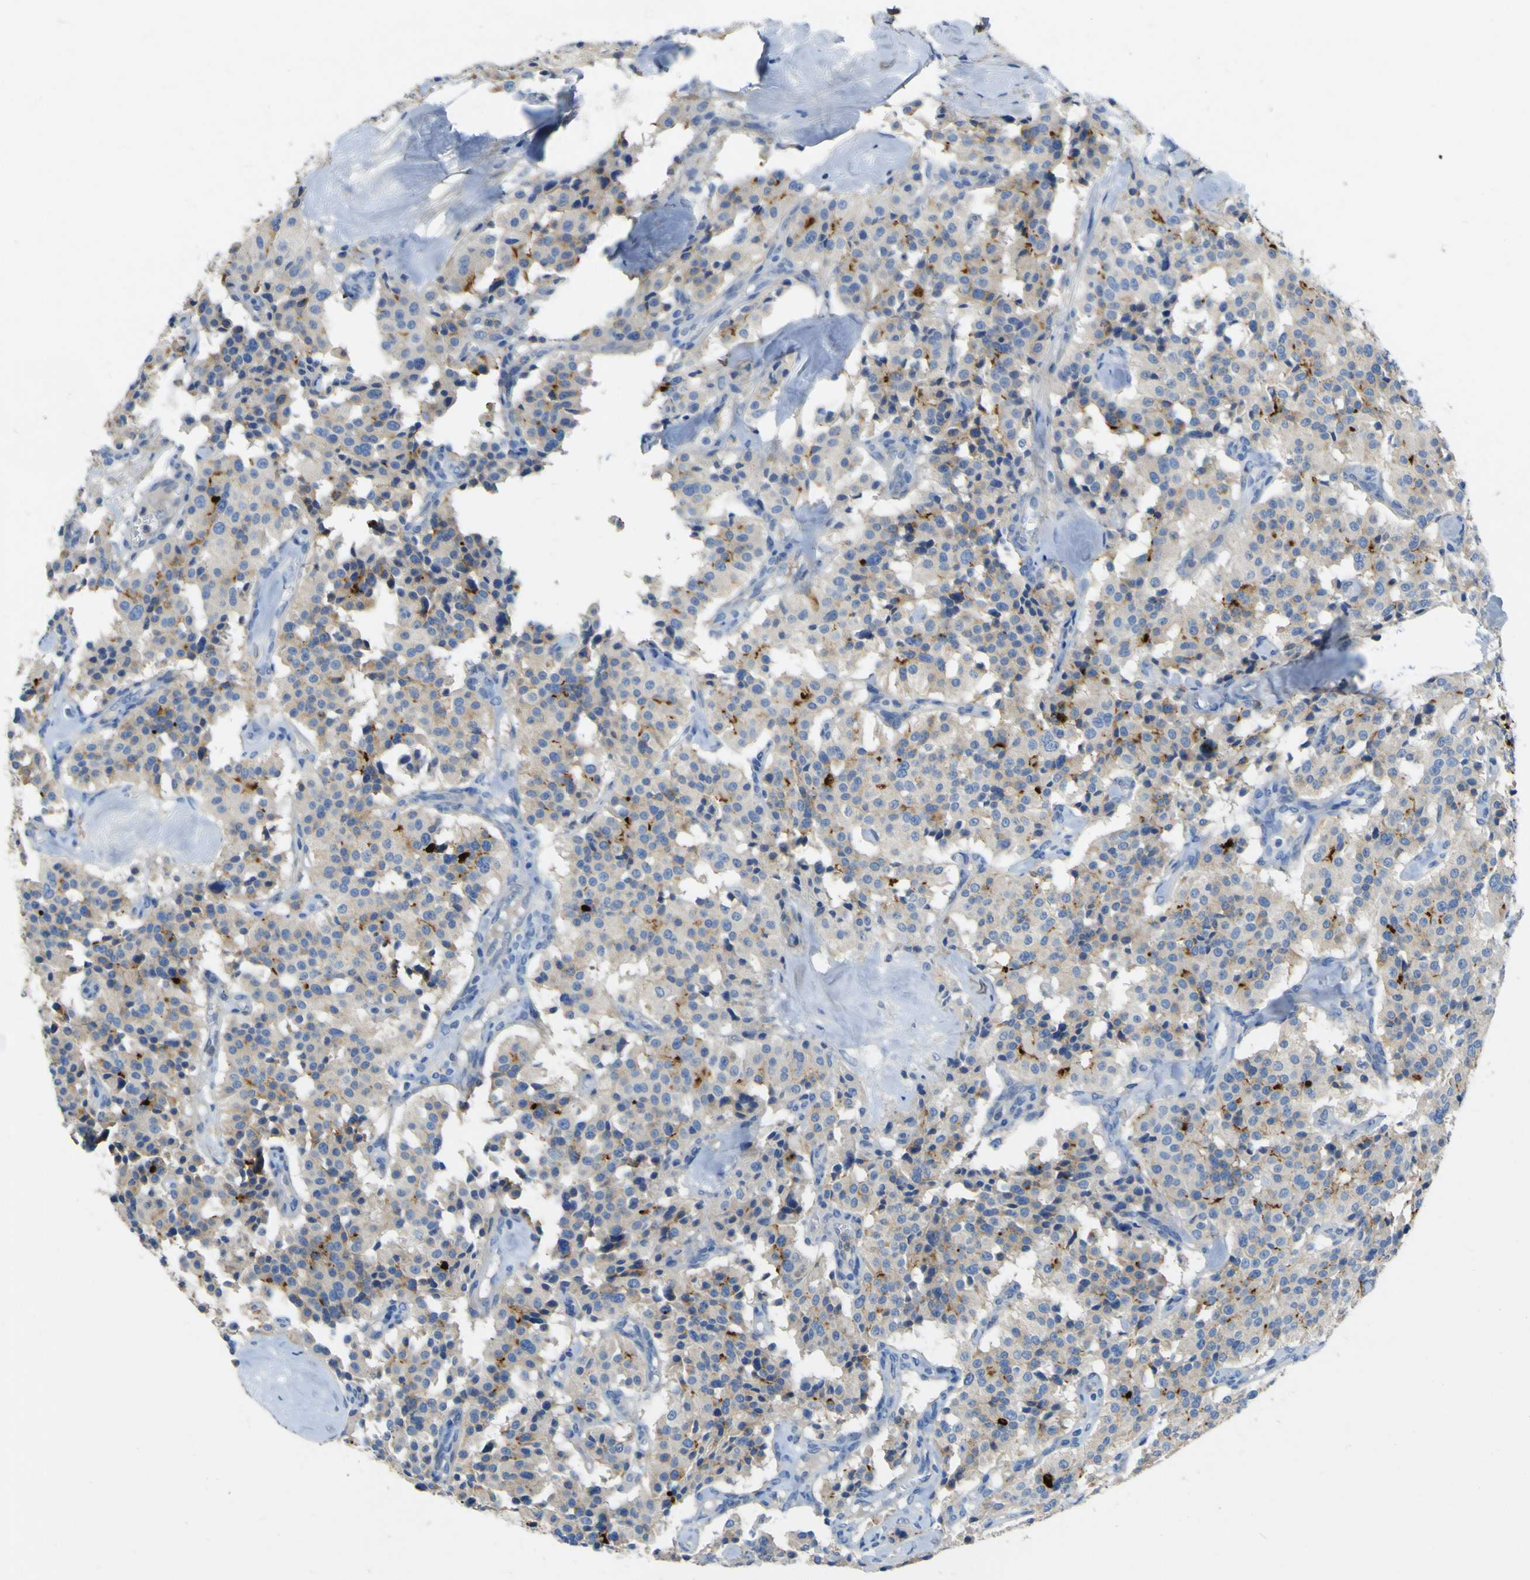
{"staining": {"intensity": "moderate", "quantity": "25%-75%", "location": "cytoplasmic/membranous"}, "tissue": "carcinoid", "cell_type": "Tumor cells", "image_type": "cancer", "snomed": [{"axis": "morphology", "description": "Carcinoid, malignant, NOS"}, {"axis": "topography", "description": "Lung"}], "caption": "An IHC micrograph of tumor tissue is shown. Protein staining in brown labels moderate cytoplasmic/membranous positivity in carcinoid within tumor cells.", "gene": "OGN", "patient": {"sex": "male", "age": 30}}